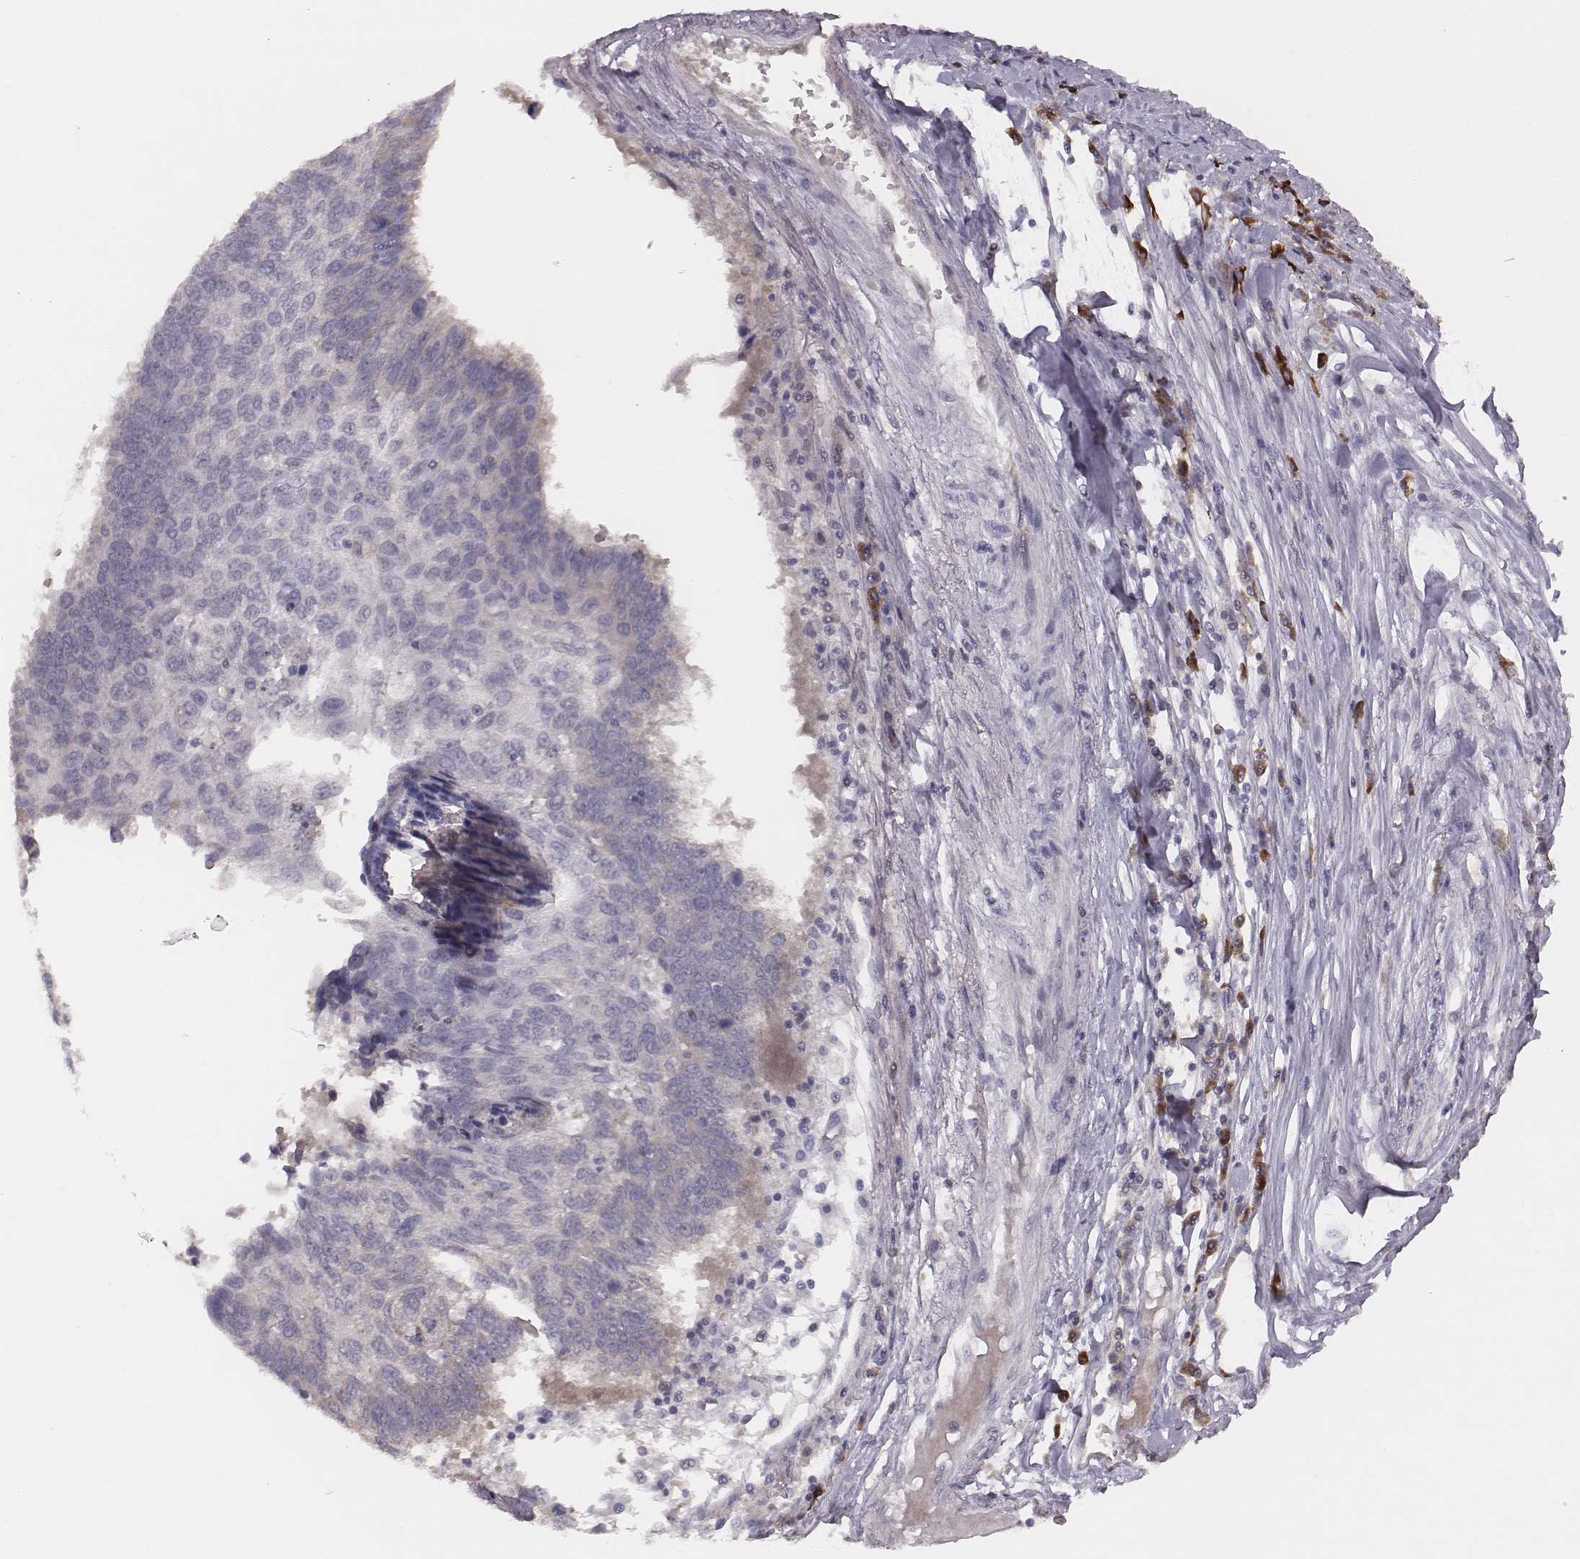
{"staining": {"intensity": "negative", "quantity": "none", "location": "none"}, "tissue": "lung cancer", "cell_type": "Tumor cells", "image_type": "cancer", "snomed": [{"axis": "morphology", "description": "Squamous cell carcinoma, NOS"}, {"axis": "topography", "description": "Lung"}], "caption": "Tumor cells are negative for protein expression in human lung squamous cell carcinoma.", "gene": "SLC22A6", "patient": {"sex": "male", "age": 73}}